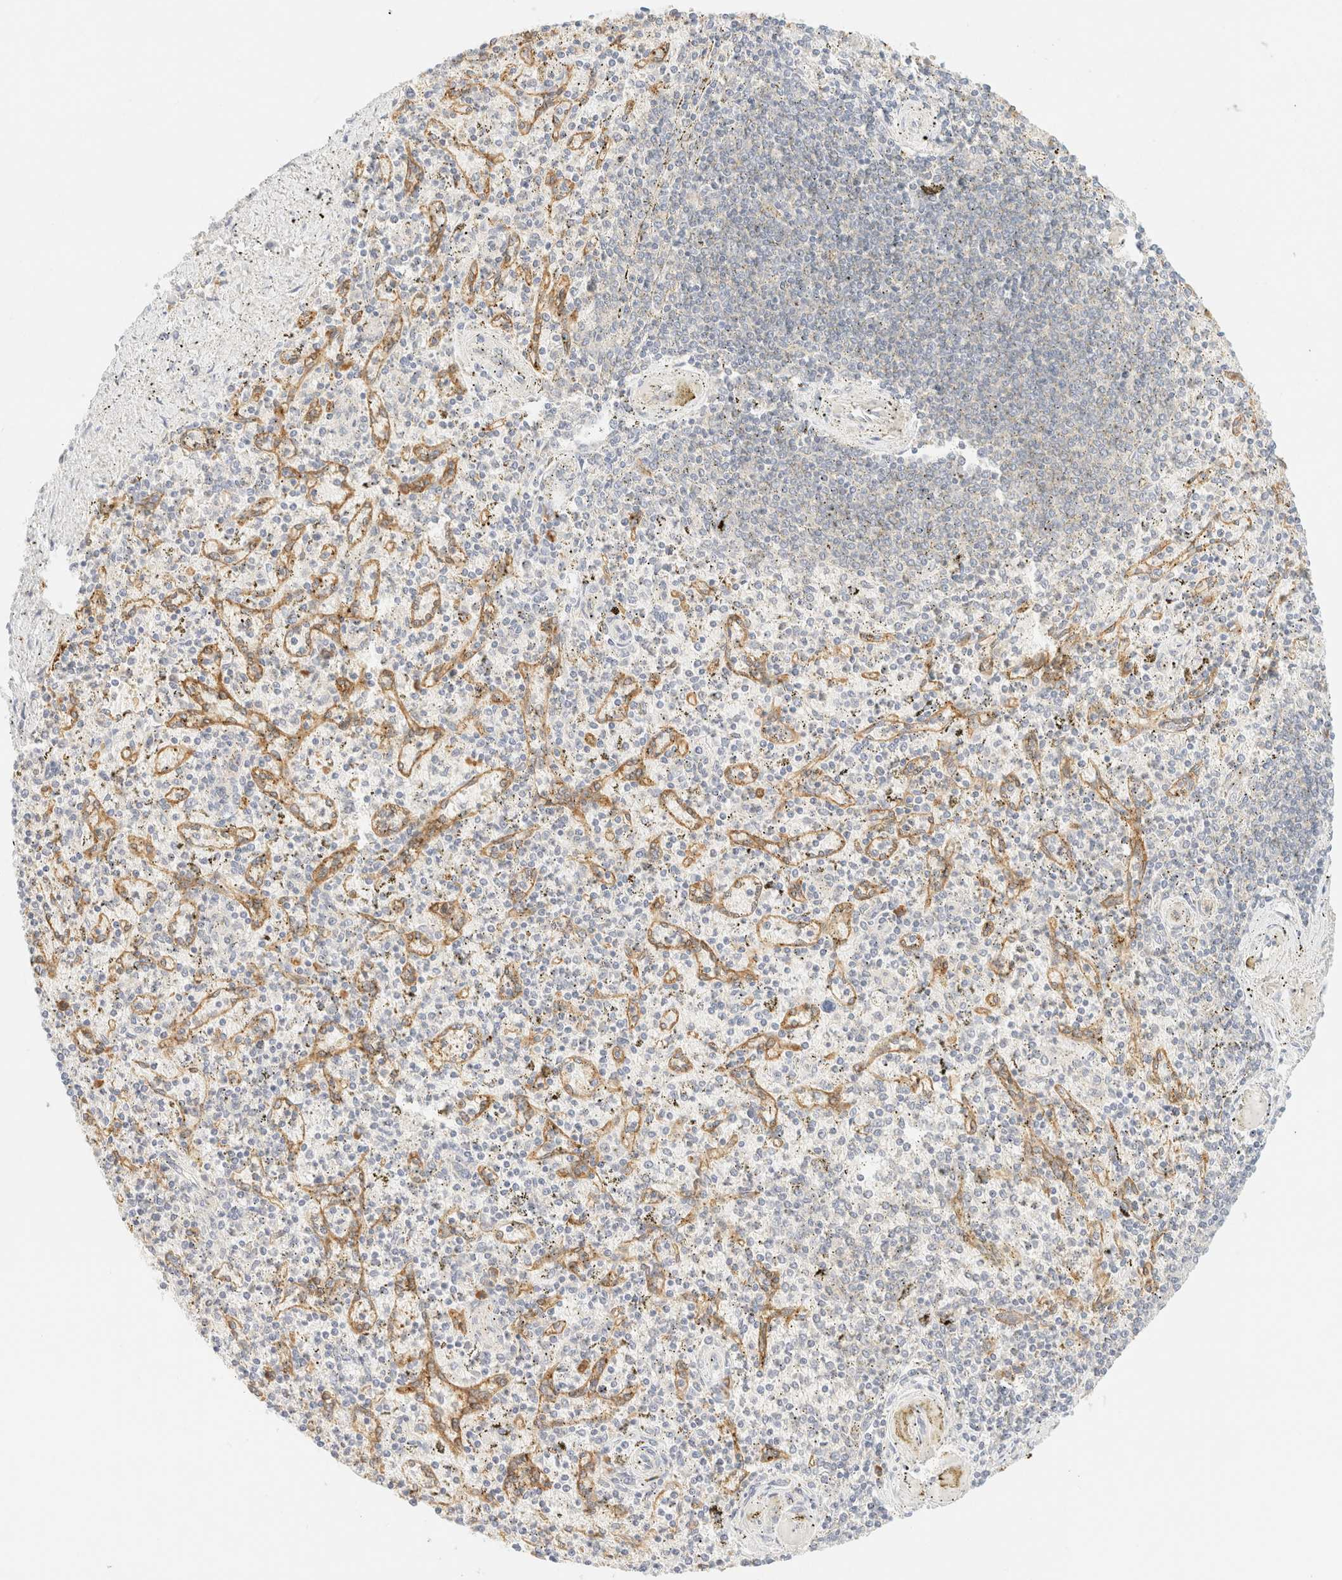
{"staining": {"intensity": "negative", "quantity": "none", "location": "none"}, "tissue": "spleen", "cell_type": "Cells in red pulp", "image_type": "normal", "snomed": [{"axis": "morphology", "description": "Normal tissue, NOS"}, {"axis": "topography", "description": "Spleen"}], "caption": "High magnification brightfield microscopy of normal spleen stained with DAB (brown) and counterstained with hematoxylin (blue): cells in red pulp show no significant staining.", "gene": "FHOD1", "patient": {"sex": "male", "age": 72}}